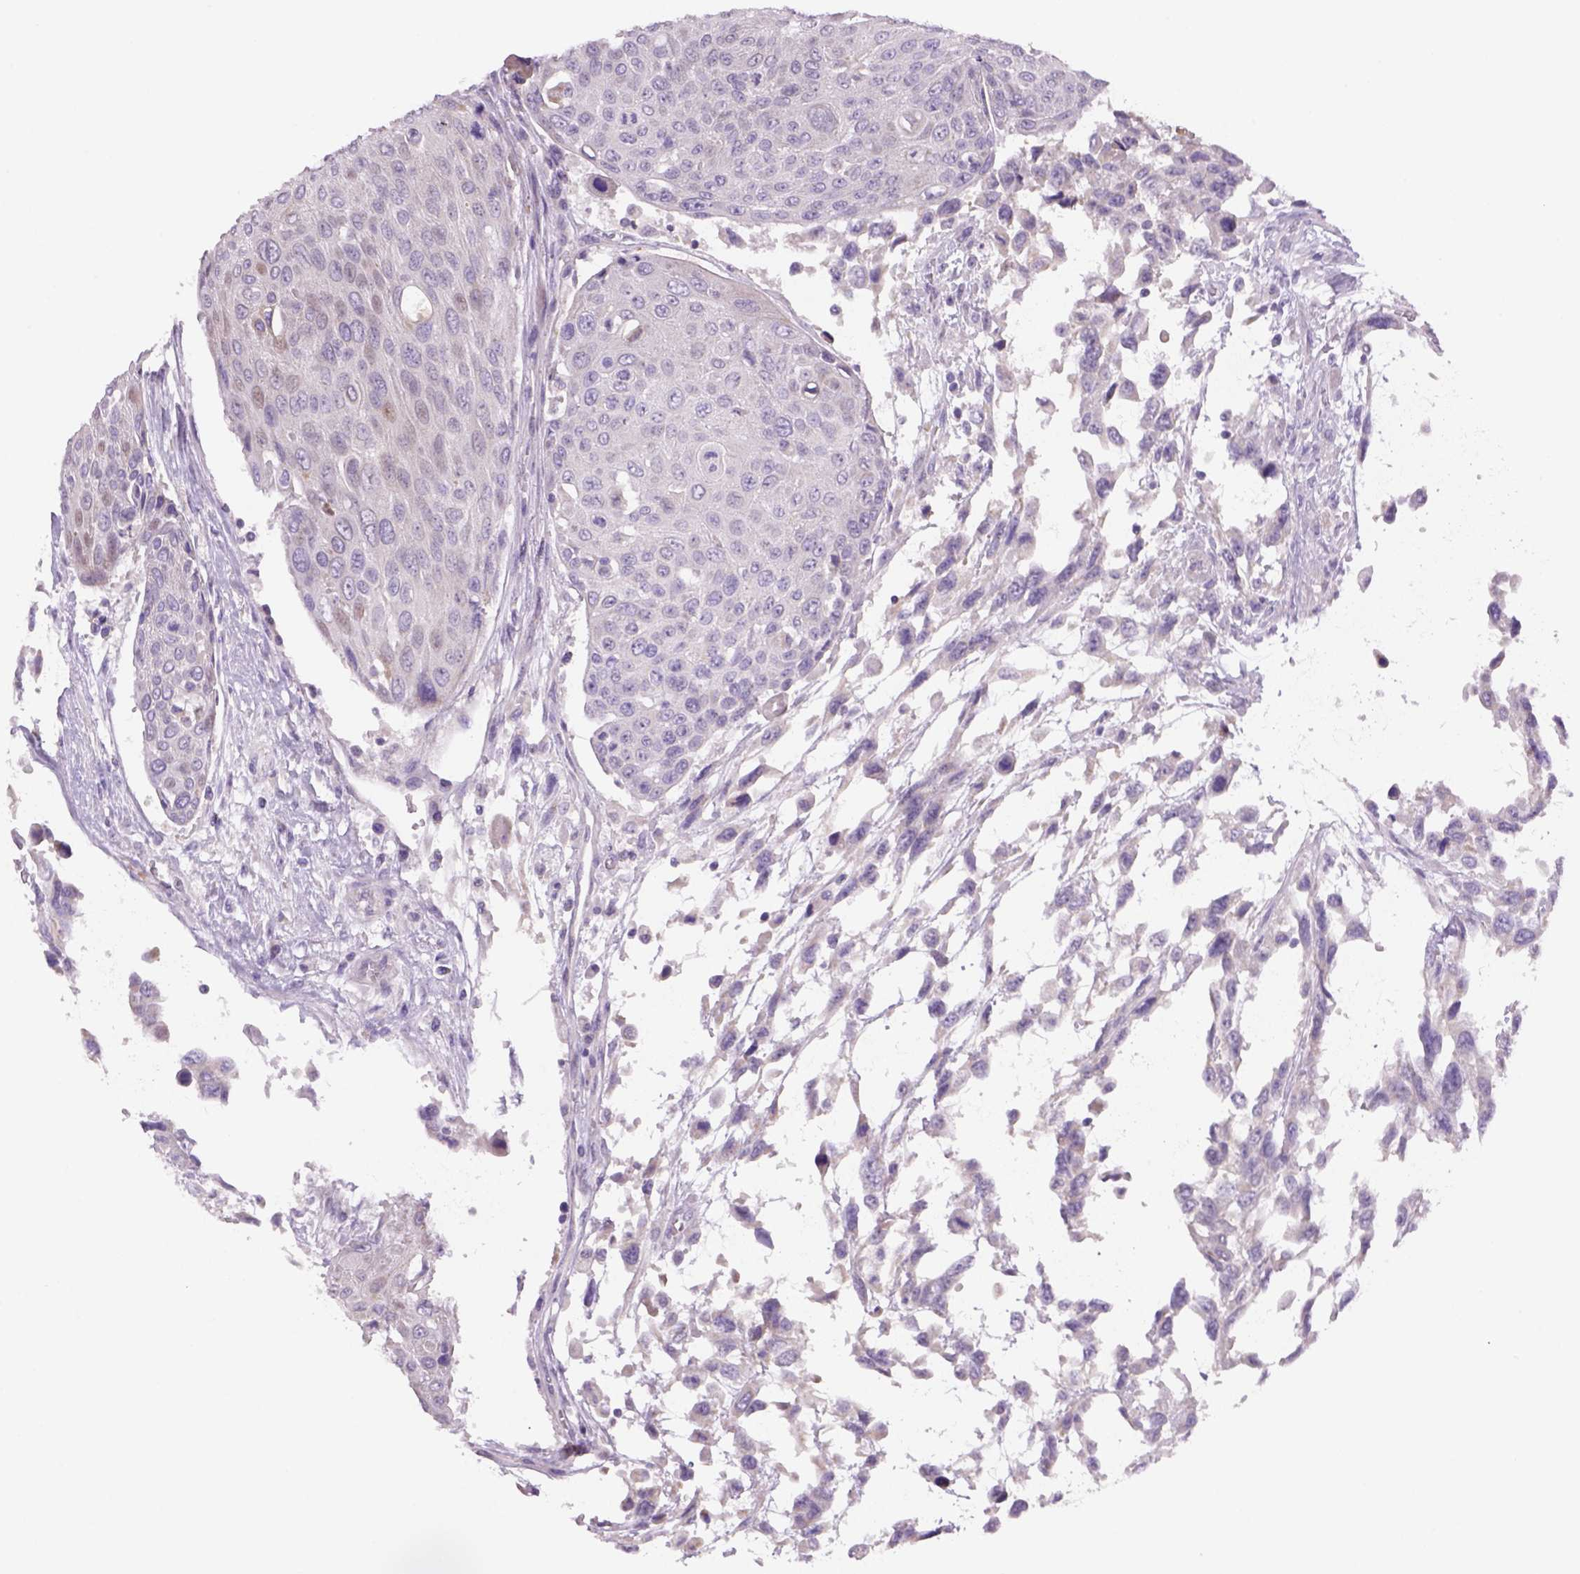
{"staining": {"intensity": "negative", "quantity": "none", "location": "none"}, "tissue": "urothelial cancer", "cell_type": "Tumor cells", "image_type": "cancer", "snomed": [{"axis": "morphology", "description": "Urothelial carcinoma, High grade"}, {"axis": "topography", "description": "Urinary bladder"}], "caption": "Immunohistochemical staining of human urothelial cancer reveals no significant expression in tumor cells.", "gene": "ADGRV1", "patient": {"sex": "female", "age": 70}}